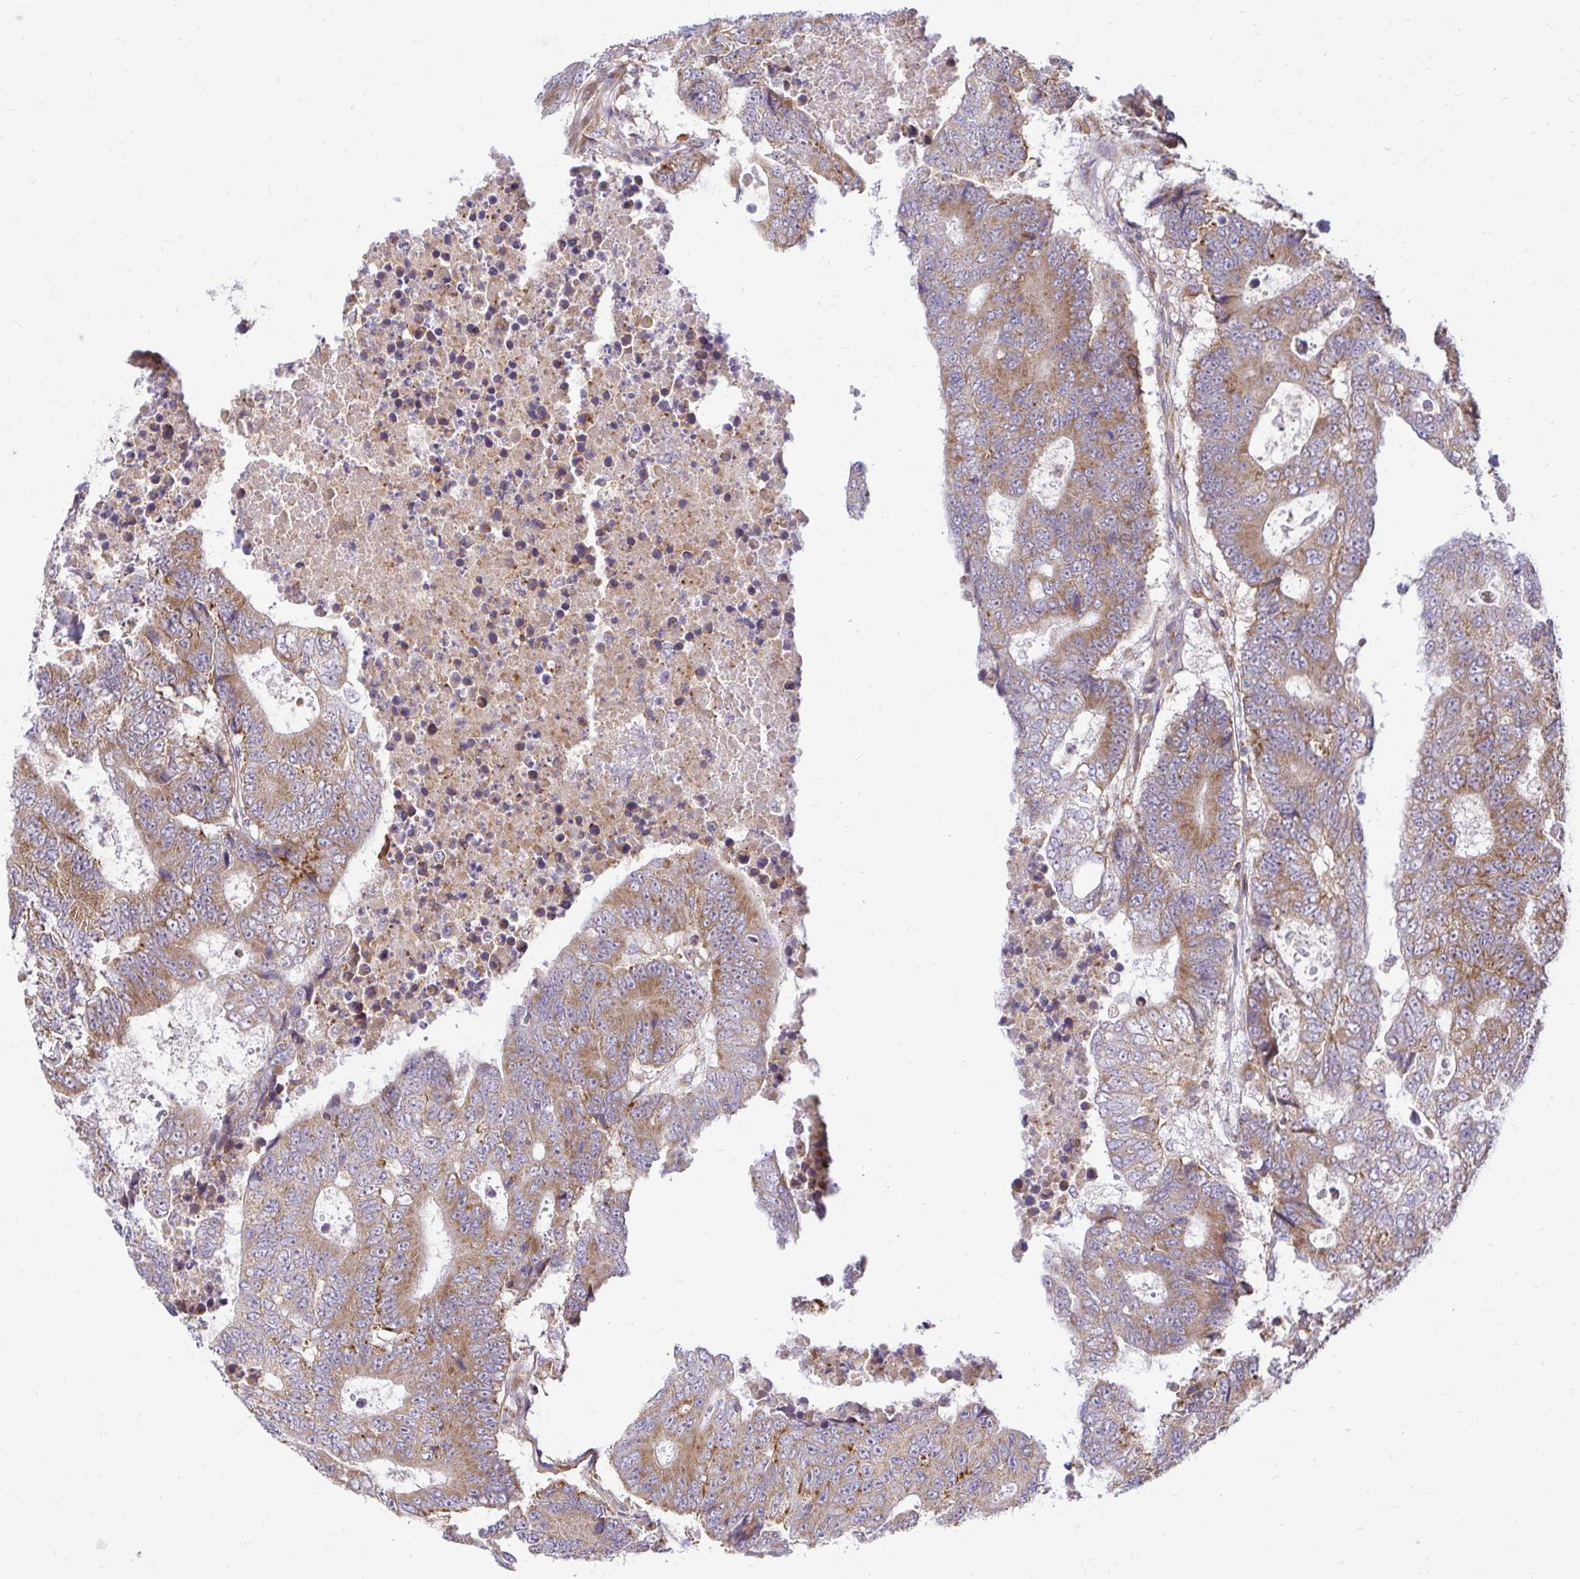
{"staining": {"intensity": "moderate", "quantity": ">75%", "location": "cytoplasmic/membranous"}, "tissue": "colorectal cancer", "cell_type": "Tumor cells", "image_type": "cancer", "snomed": [{"axis": "morphology", "description": "Adenocarcinoma, NOS"}, {"axis": "topography", "description": "Colon"}], "caption": "Moderate cytoplasmic/membranous staining is appreciated in approximately >75% of tumor cells in colorectal cancer.", "gene": "VTI1B", "patient": {"sex": "female", "age": 48}}